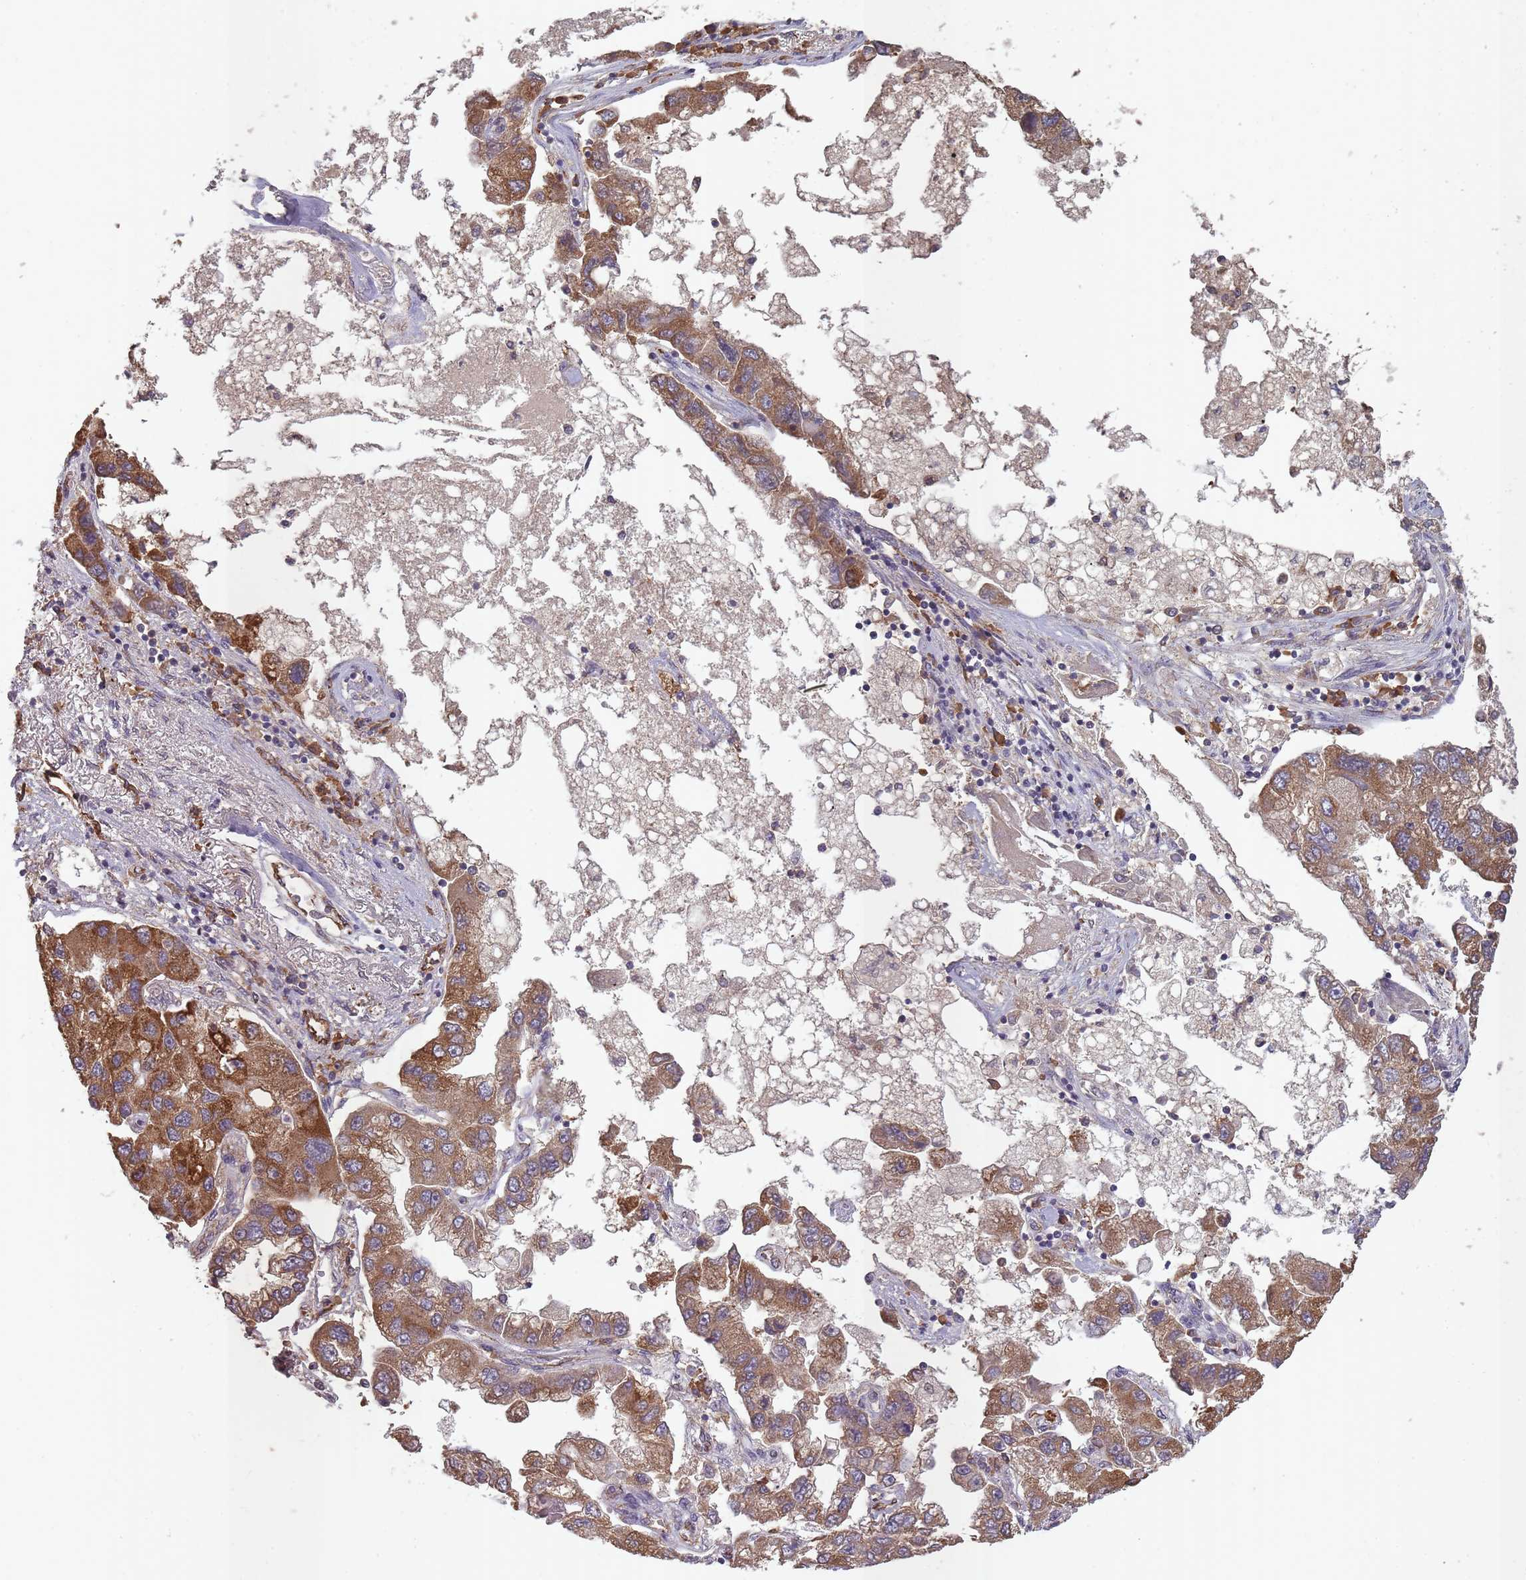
{"staining": {"intensity": "moderate", "quantity": ">75%", "location": "cytoplasmic/membranous"}, "tissue": "lung cancer", "cell_type": "Tumor cells", "image_type": "cancer", "snomed": [{"axis": "morphology", "description": "Adenocarcinoma, NOS"}, {"axis": "topography", "description": "Lung"}], "caption": "Human lung cancer stained with a brown dye demonstrates moderate cytoplasmic/membranous positive positivity in approximately >75% of tumor cells.", "gene": "SANBR", "patient": {"sex": "female", "age": 54}}